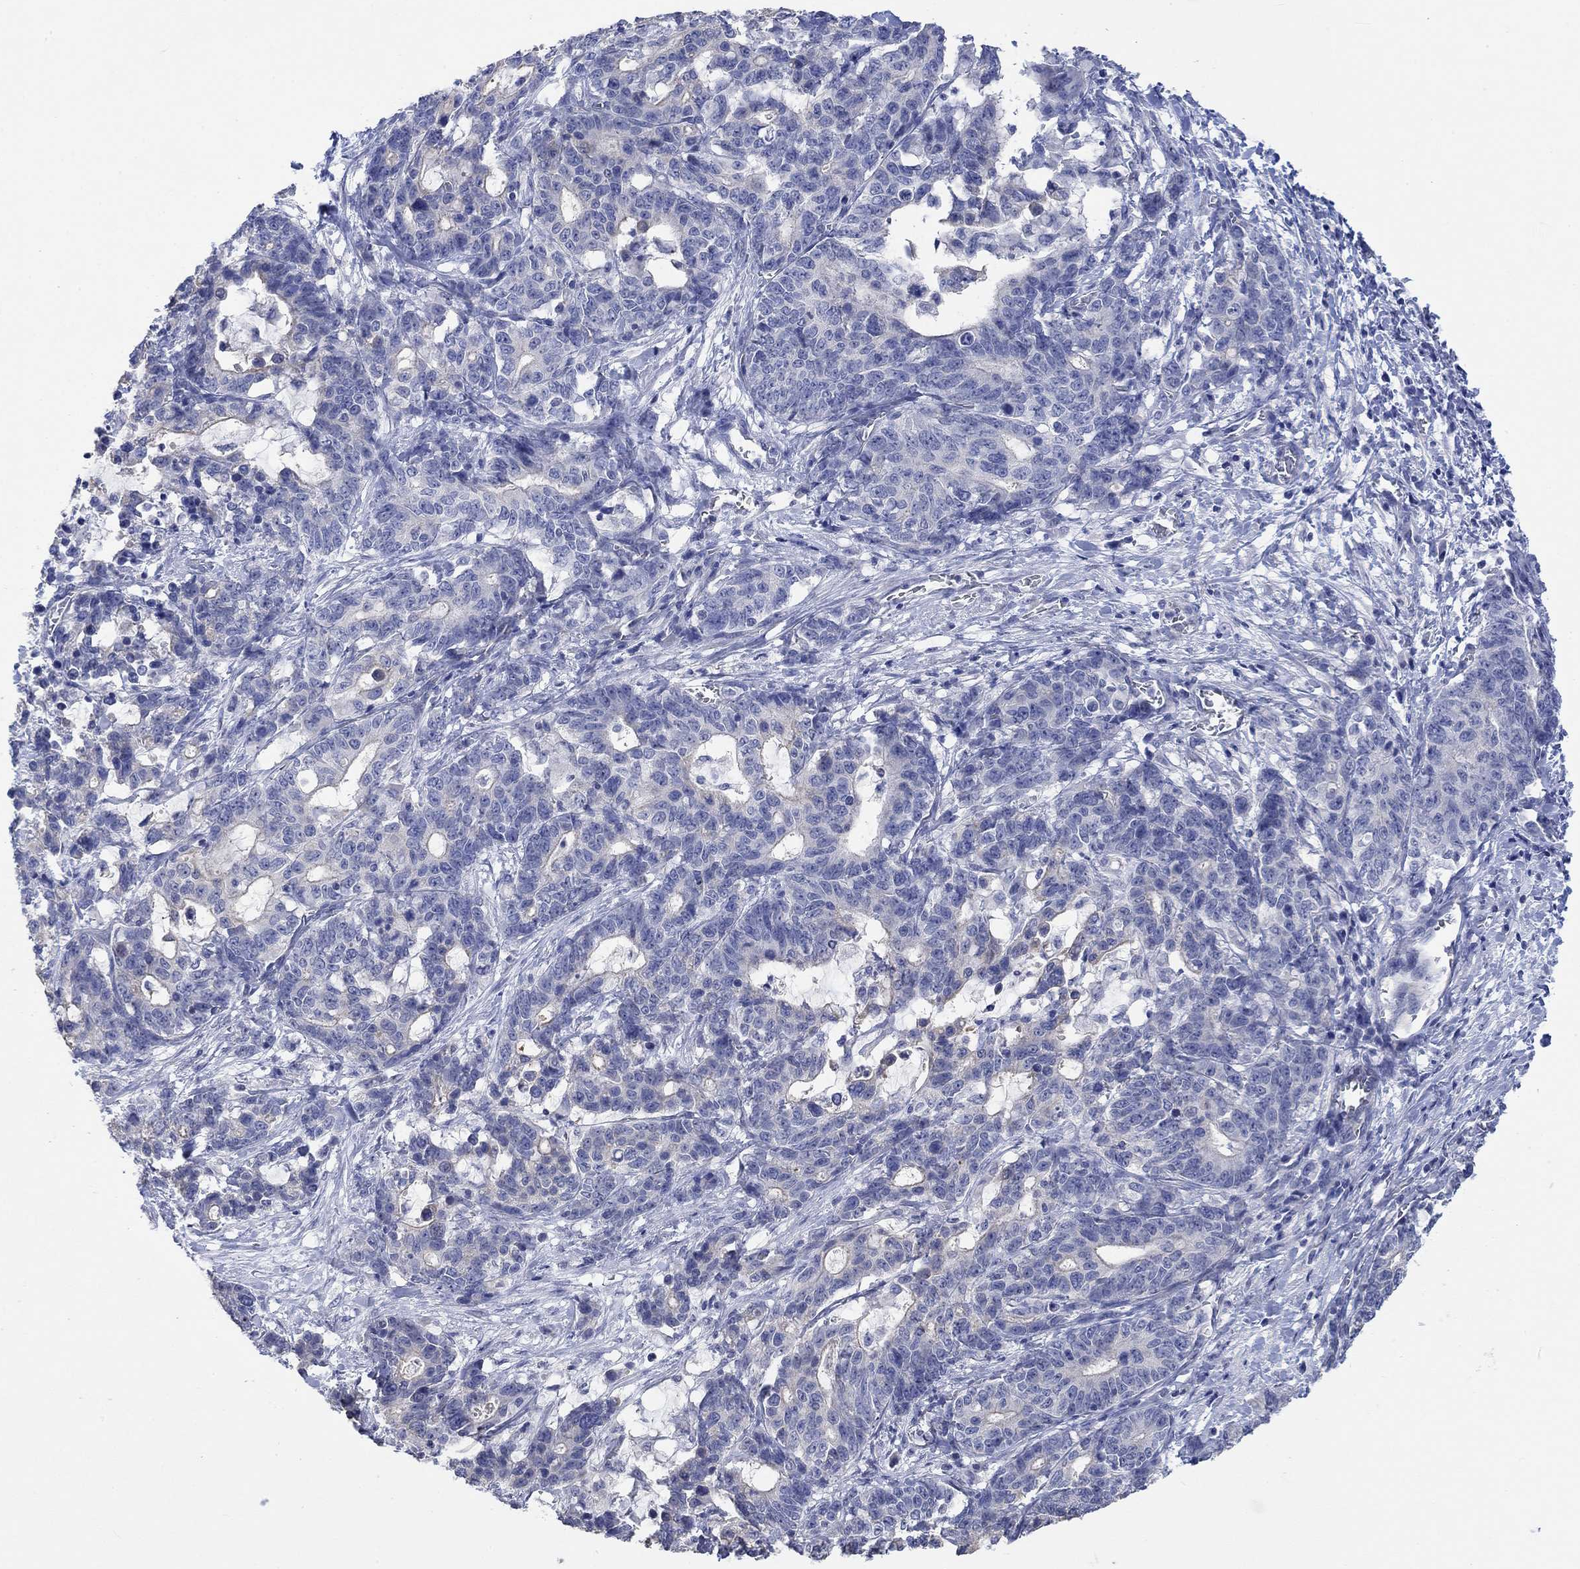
{"staining": {"intensity": "weak", "quantity": "<25%", "location": "cytoplasmic/membranous"}, "tissue": "stomach cancer", "cell_type": "Tumor cells", "image_type": "cancer", "snomed": [{"axis": "morphology", "description": "Normal tissue, NOS"}, {"axis": "morphology", "description": "Adenocarcinoma, NOS"}, {"axis": "topography", "description": "Stomach"}], "caption": "Immunohistochemistry (IHC) micrograph of stomach adenocarcinoma stained for a protein (brown), which exhibits no staining in tumor cells.", "gene": "AGRP", "patient": {"sex": "female", "age": 64}}